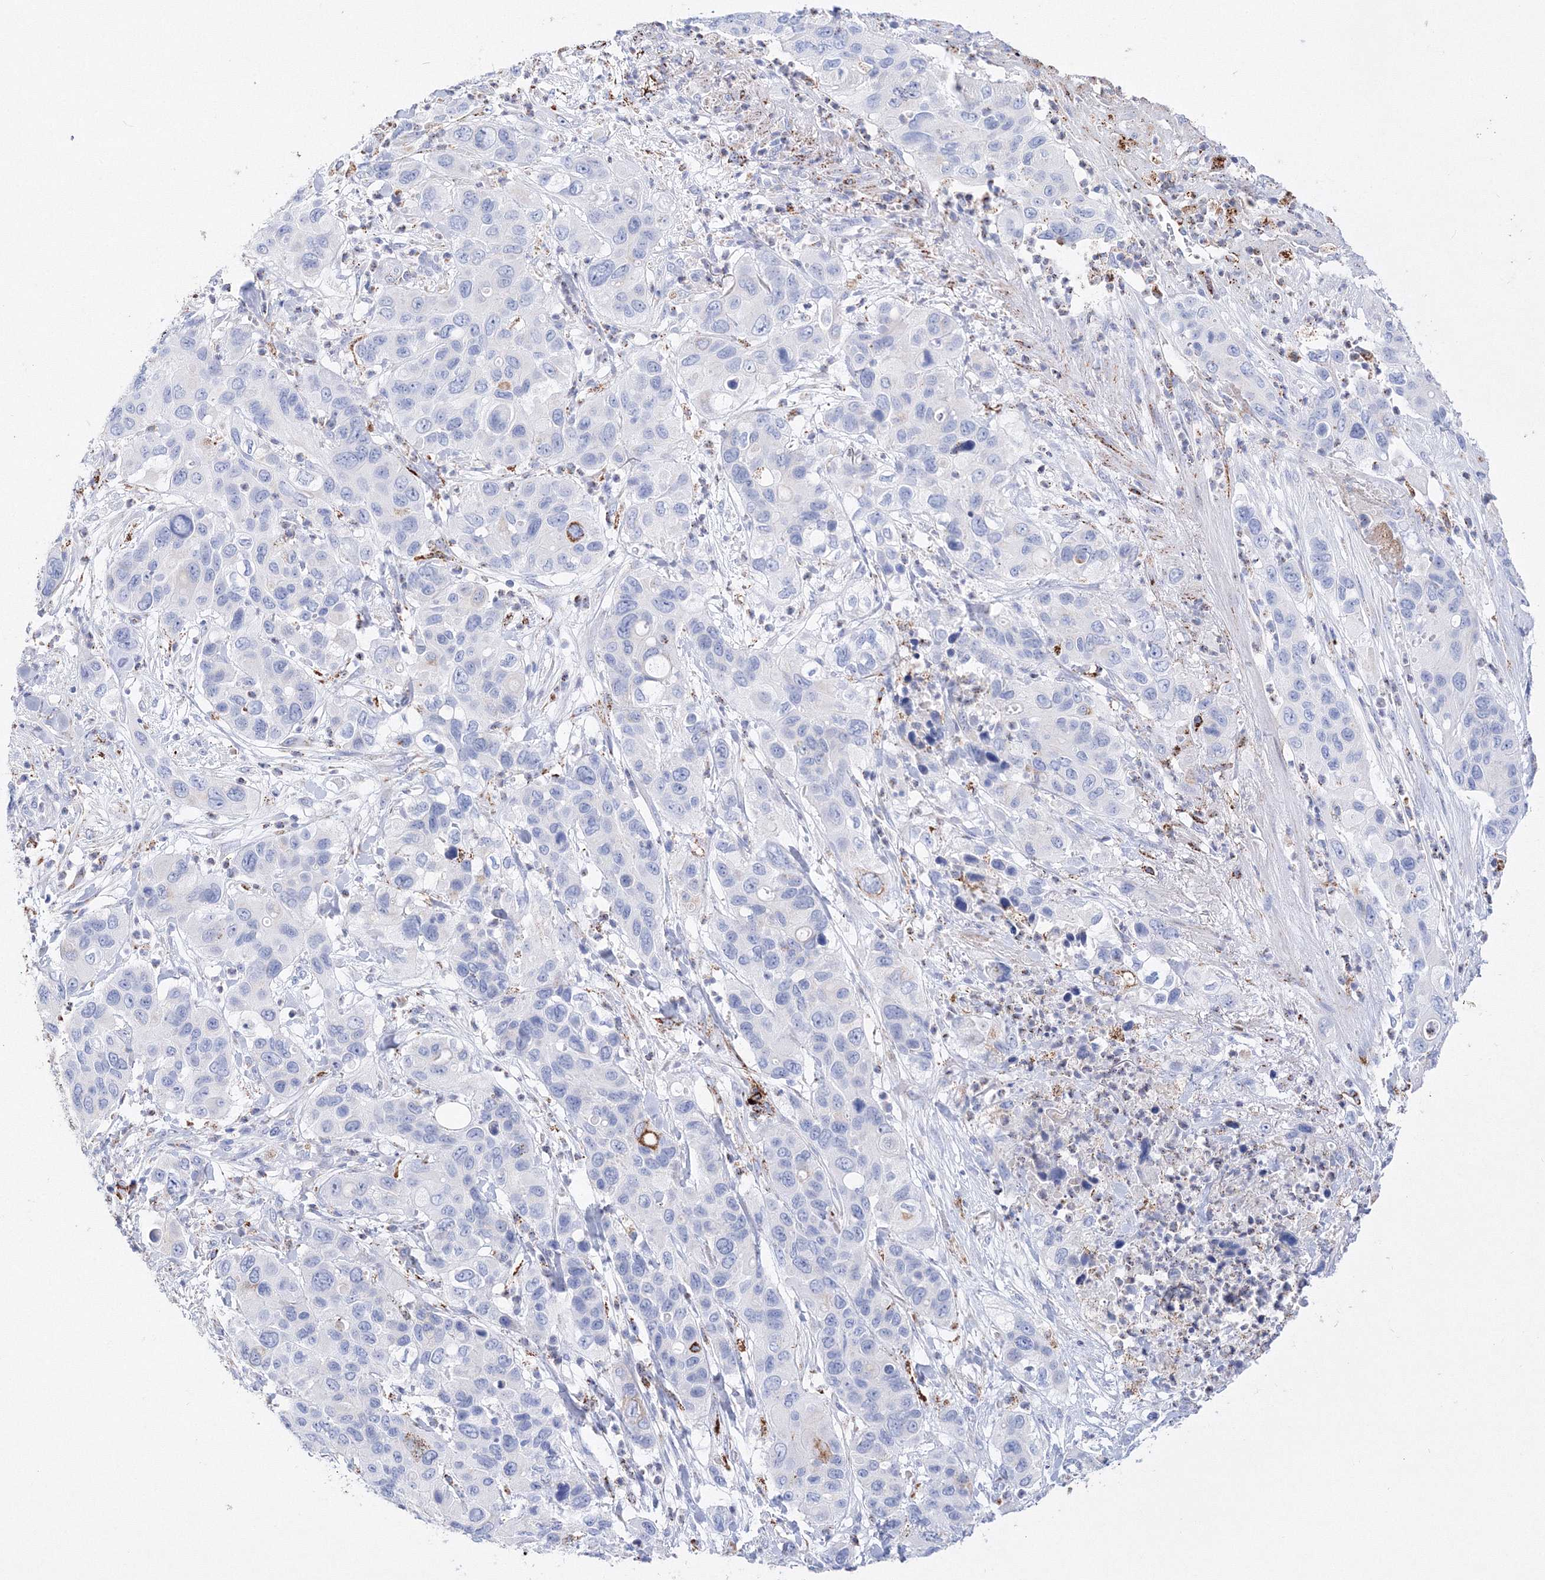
{"staining": {"intensity": "negative", "quantity": "none", "location": "none"}, "tissue": "pancreatic cancer", "cell_type": "Tumor cells", "image_type": "cancer", "snomed": [{"axis": "morphology", "description": "Adenocarcinoma, NOS"}, {"axis": "topography", "description": "Pancreas"}], "caption": "The histopathology image displays no significant staining in tumor cells of pancreatic cancer.", "gene": "MERTK", "patient": {"sex": "female", "age": 71}}